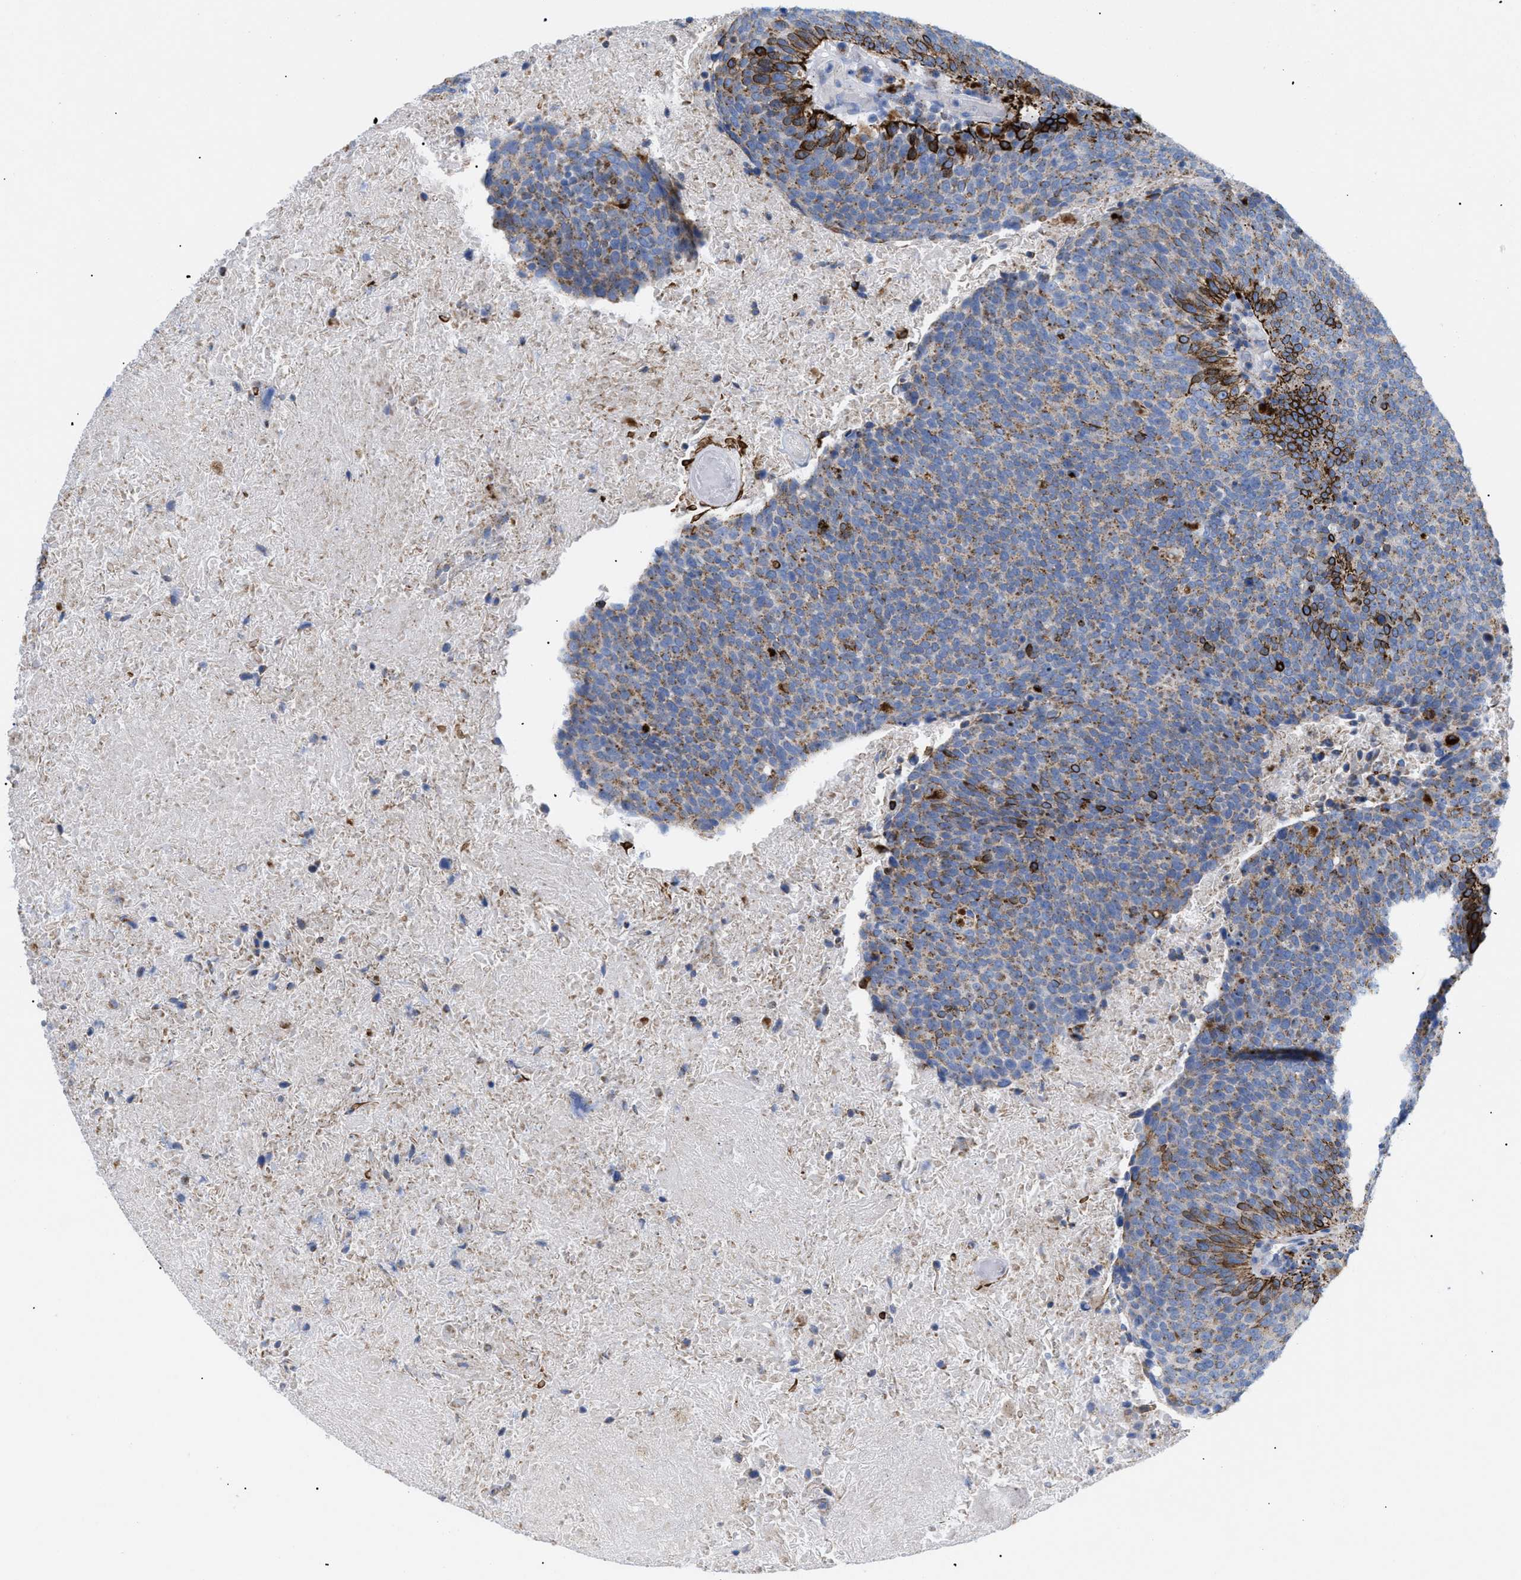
{"staining": {"intensity": "strong", "quantity": "25%-75%", "location": "cytoplasmic/membranous"}, "tissue": "head and neck cancer", "cell_type": "Tumor cells", "image_type": "cancer", "snomed": [{"axis": "morphology", "description": "Squamous cell carcinoma, NOS"}, {"axis": "morphology", "description": "Squamous cell carcinoma, metastatic, NOS"}, {"axis": "topography", "description": "Lymph node"}, {"axis": "topography", "description": "Head-Neck"}], "caption": "This micrograph displays immunohistochemistry (IHC) staining of human head and neck squamous cell carcinoma, with high strong cytoplasmic/membranous positivity in approximately 25%-75% of tumor cells.", "gene": "DRAM2", "patient": {"sex": "male", "age": 62}}